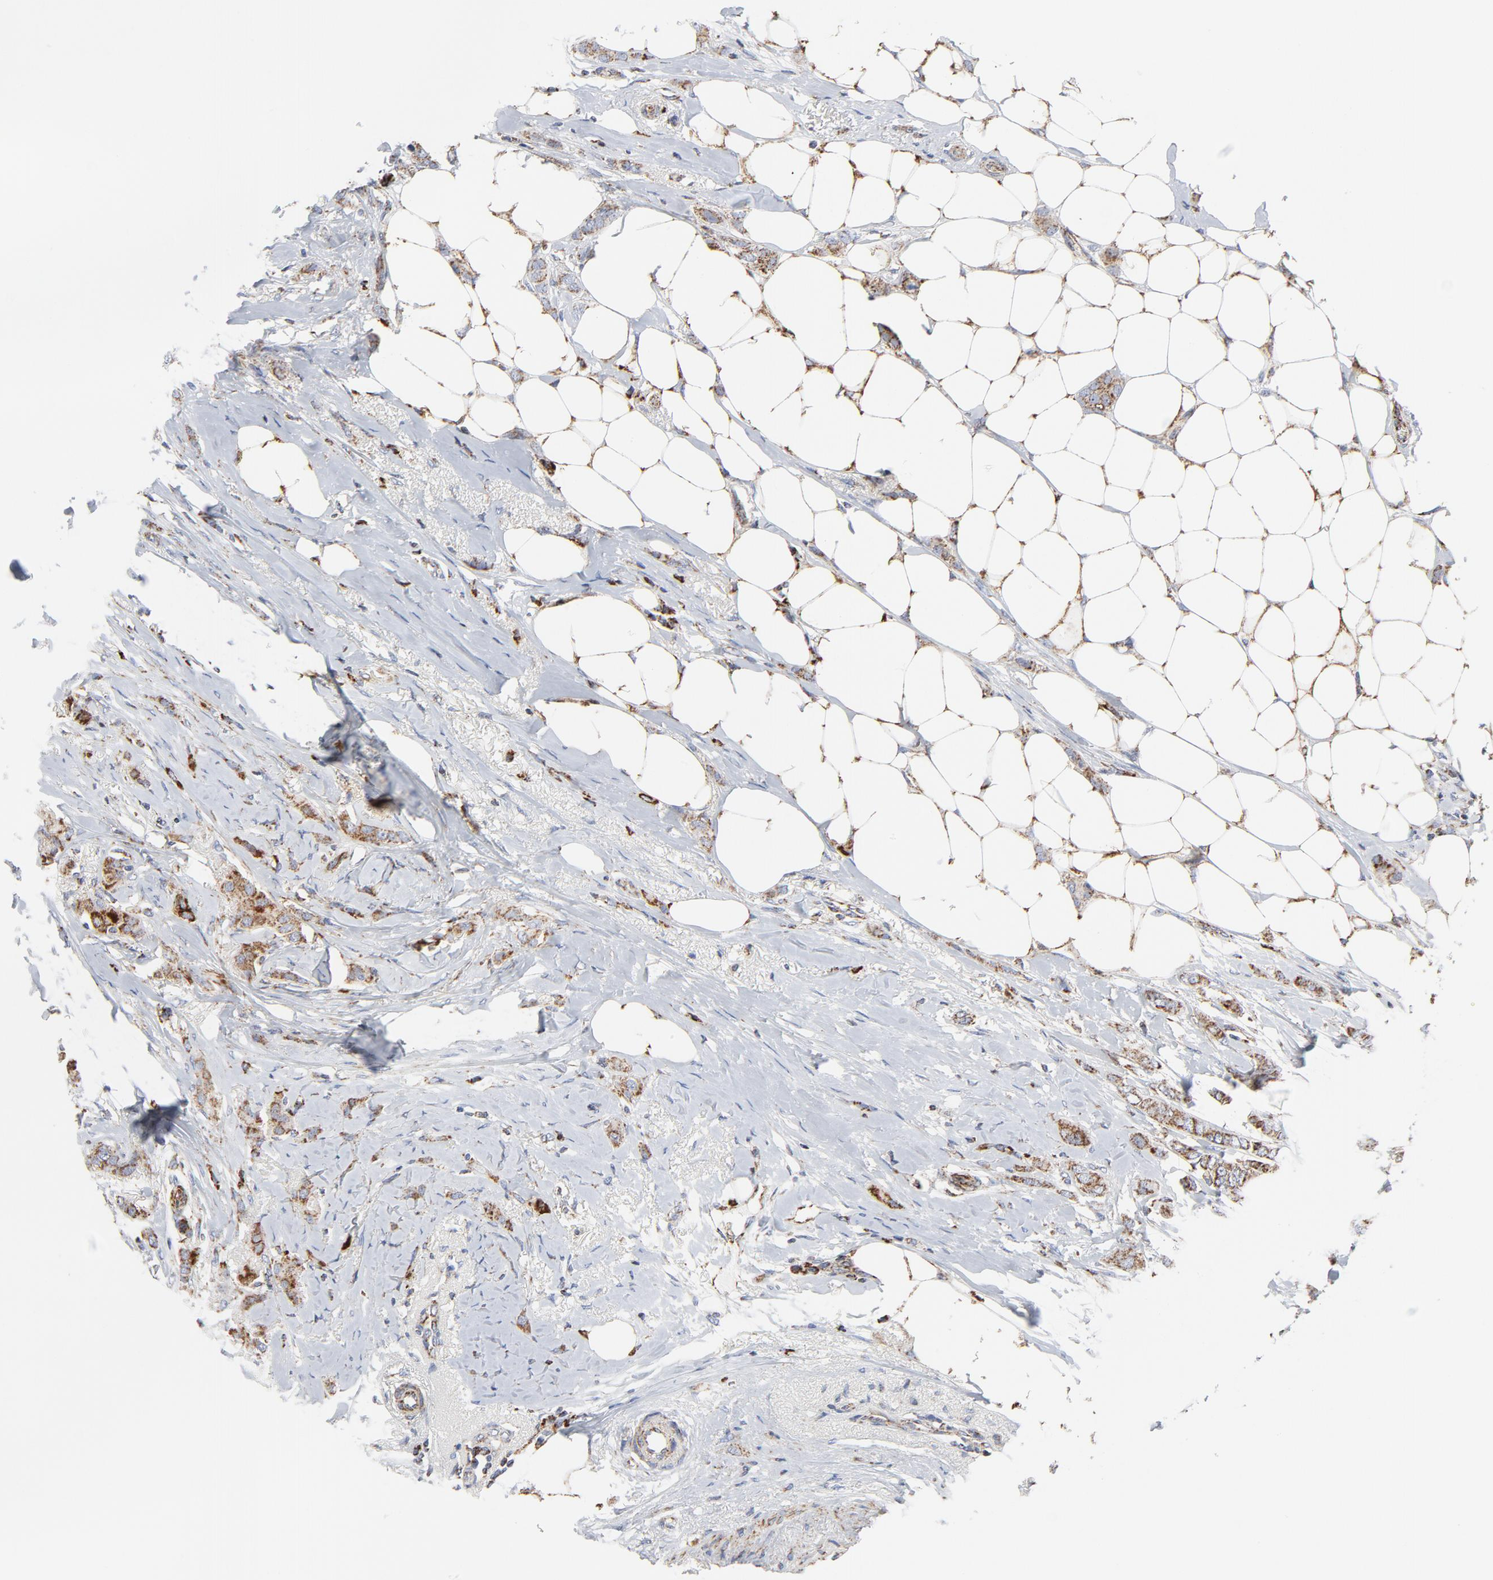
{"staining": {"intensity": "strong", "quantity": ">75%", "location": "cytoplasmic/membranous"}, "tissue": "breast cancer", "cell_type": "Tumor cells", "image_type": "cancer", "snomed": [{"axis": "morphology", "description": "Lobular carcinoma"}, {"axis": "topography", "description": "Breast"}], "caption": "Protein staining exhibits strong cytoplasmic/membranous expression in about >75% of tumor cells in breast cancer (lobular carcinoma).", "gene": "CYCS", "patient": {"sex": "female", "age": 55}}